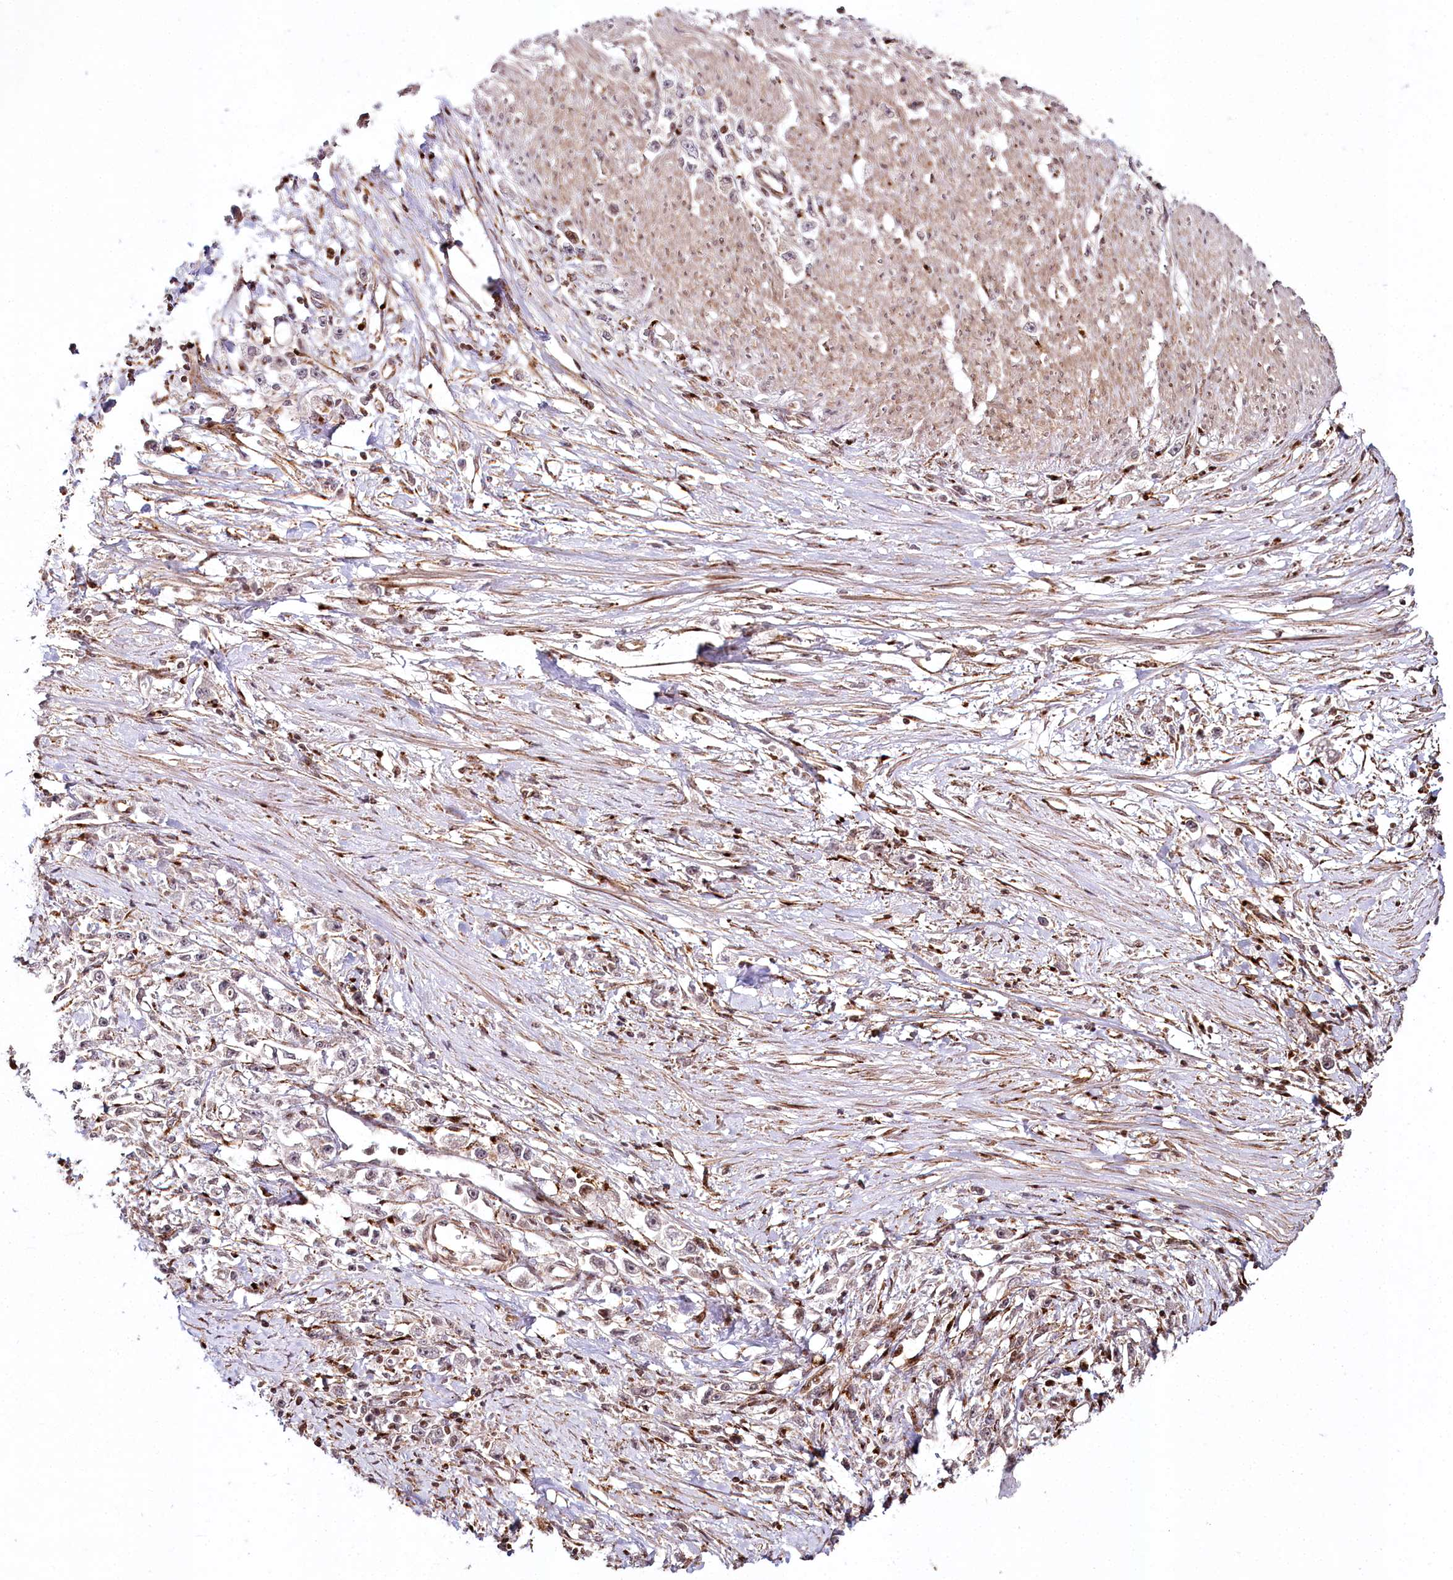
{"staining": {"intensity": "negative", "quantity": "none", "location": "none"}, "tissue": "stomach cancer", "cell_type": "Tumor cells", "image_type": "cancer", "snomed": [{"axis": "morphology", "description": "Adenocarcinoma, NOS"}, {"axis": "topography", "description": "Stomach"}], "caption": "High magnification brightfield microscopy of stomach adenocarcinoma stained with DAB (brown) and counterstained with hematoxylin (blue): tumor cells show no significant expression.", "gene": "HOXC8", "patient": {"sex": "female", "age": 59}}